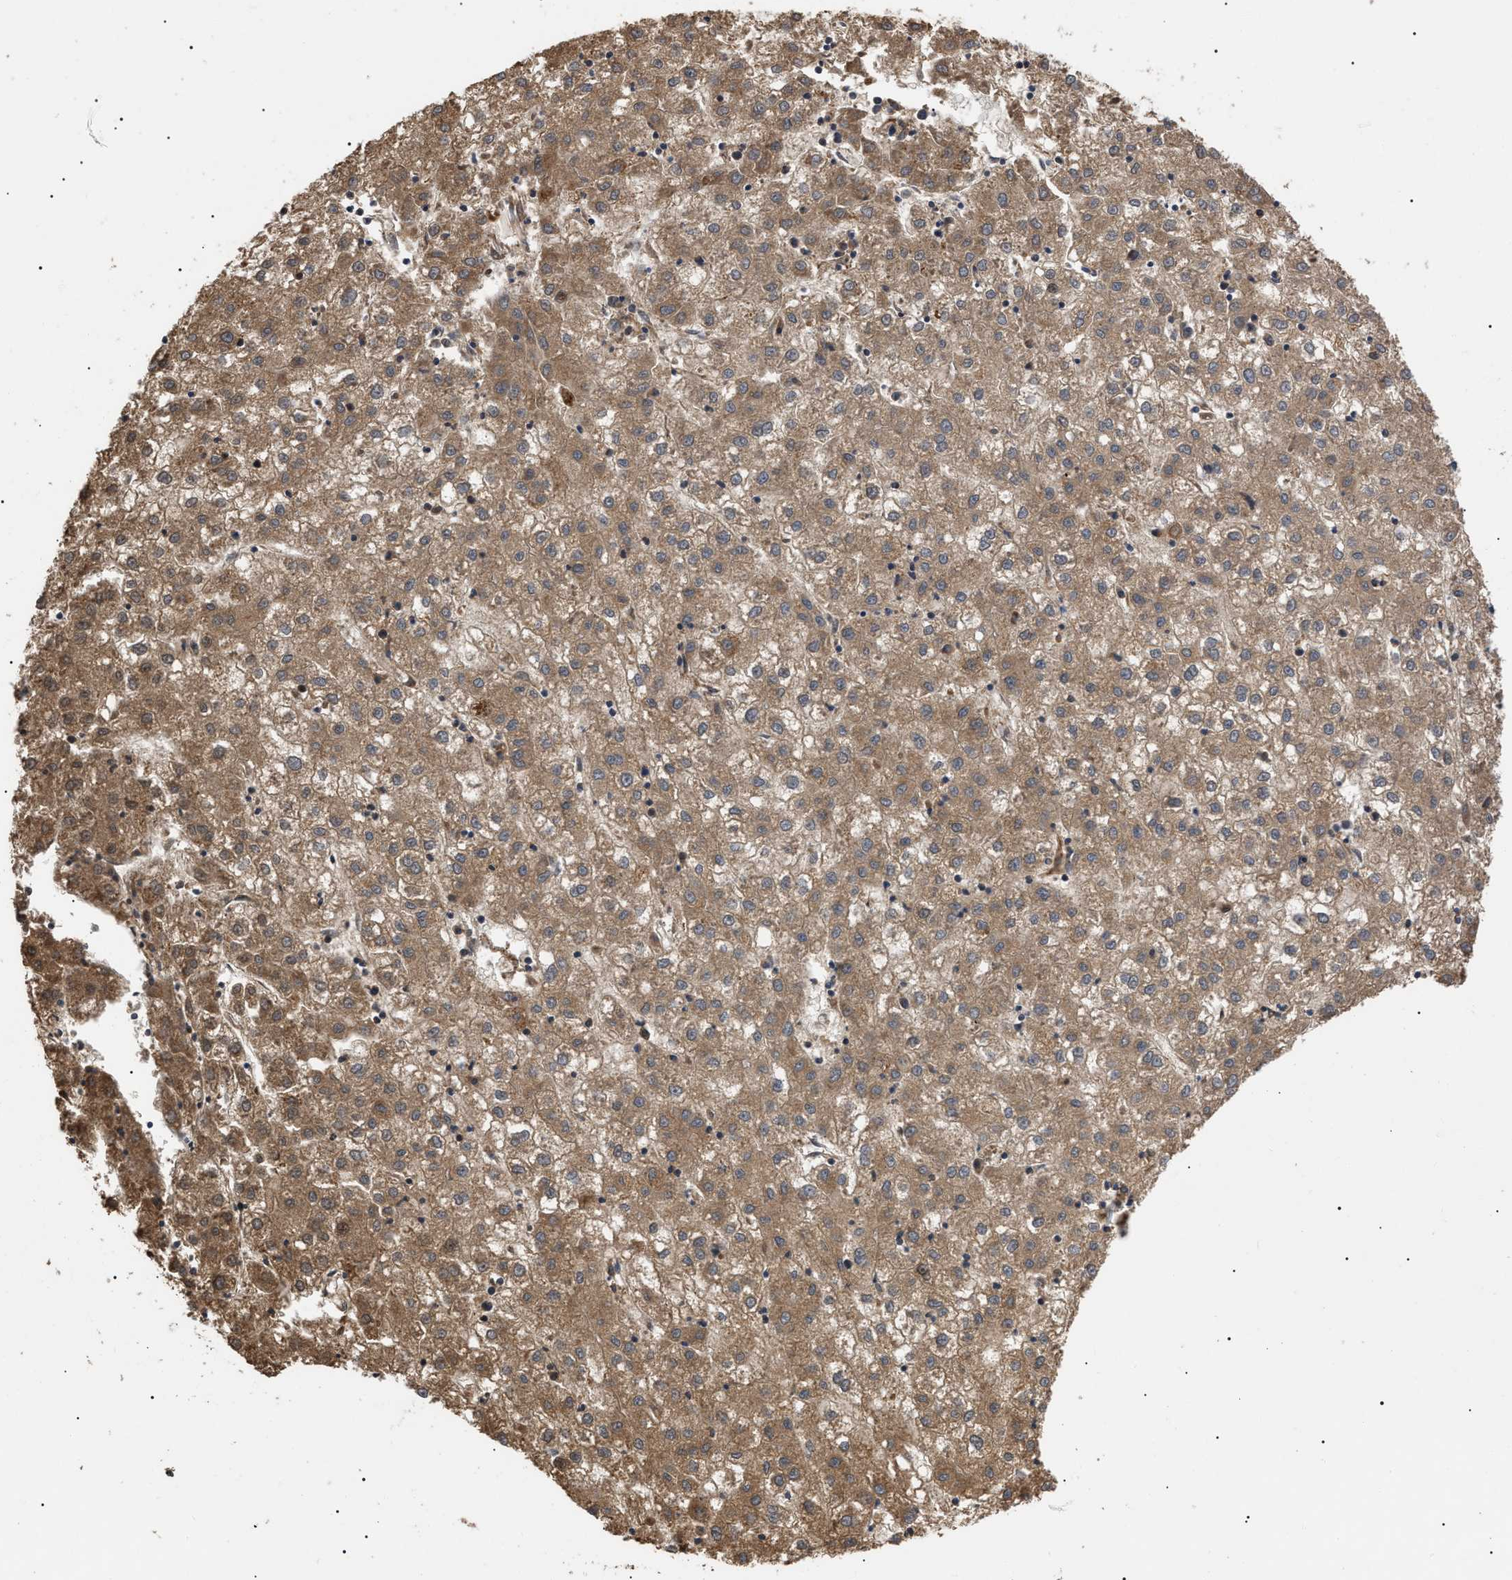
{"staining": {"intensity": "moderate", "quantity": ">75%", "location": "cytoplasmic/membranous"}, "tissue": "liver cancer", "cell_type": "Tumor cells", "image_type": "cancer", "snomed": [{"axis": "morphology", "description": "Carcinoma, Hepatocellular, NOS"}, {"axis": "topography", "description": "Liver"}], "caption": "A brown stain labels moderate cytoplasmic/membranous expression of a protein in hepatocellular carcinoma (liver) tumor cells.", "gene": "ASTL", "patient": {"sex": "male", "age": 72}}